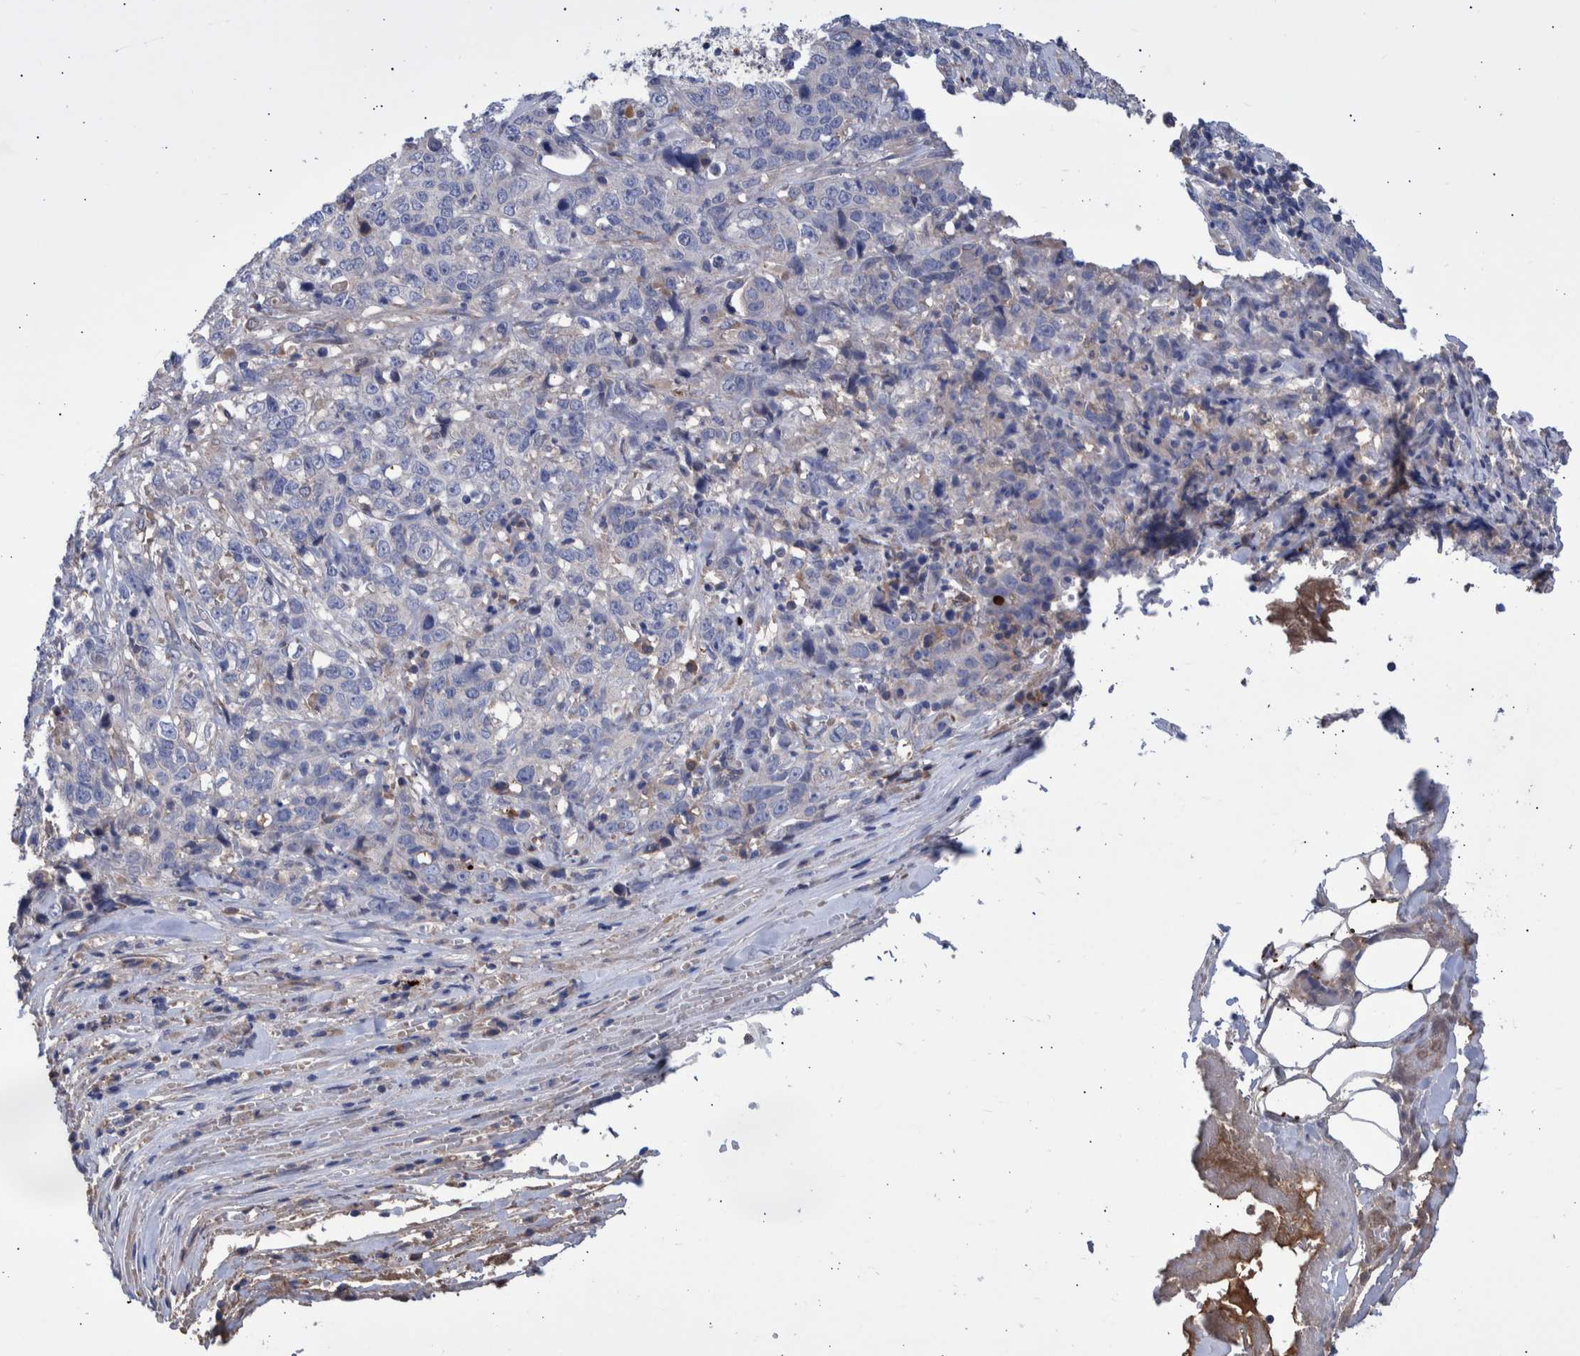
{"staining": {"intensity": "negative", "quantity": "none", "location": "none"}, "tissue": "stomach cancer", "cell_type": "Tumor cells", "image_type": "cancer", "snomed": [{"axis": "morphology", "description": "Adenocarcinoma, NOS"}, {"axis": "topography", "description": "Stomach"}], "caption": "This image is of stomach adenocarcinoma stained with immunohistochemistry to label a protein in brown with the nuclei are counter-stained blue. There is no expression in tumor cells.", "gene": "DLL4", "patient": {"sex": "male", "age": 48}}